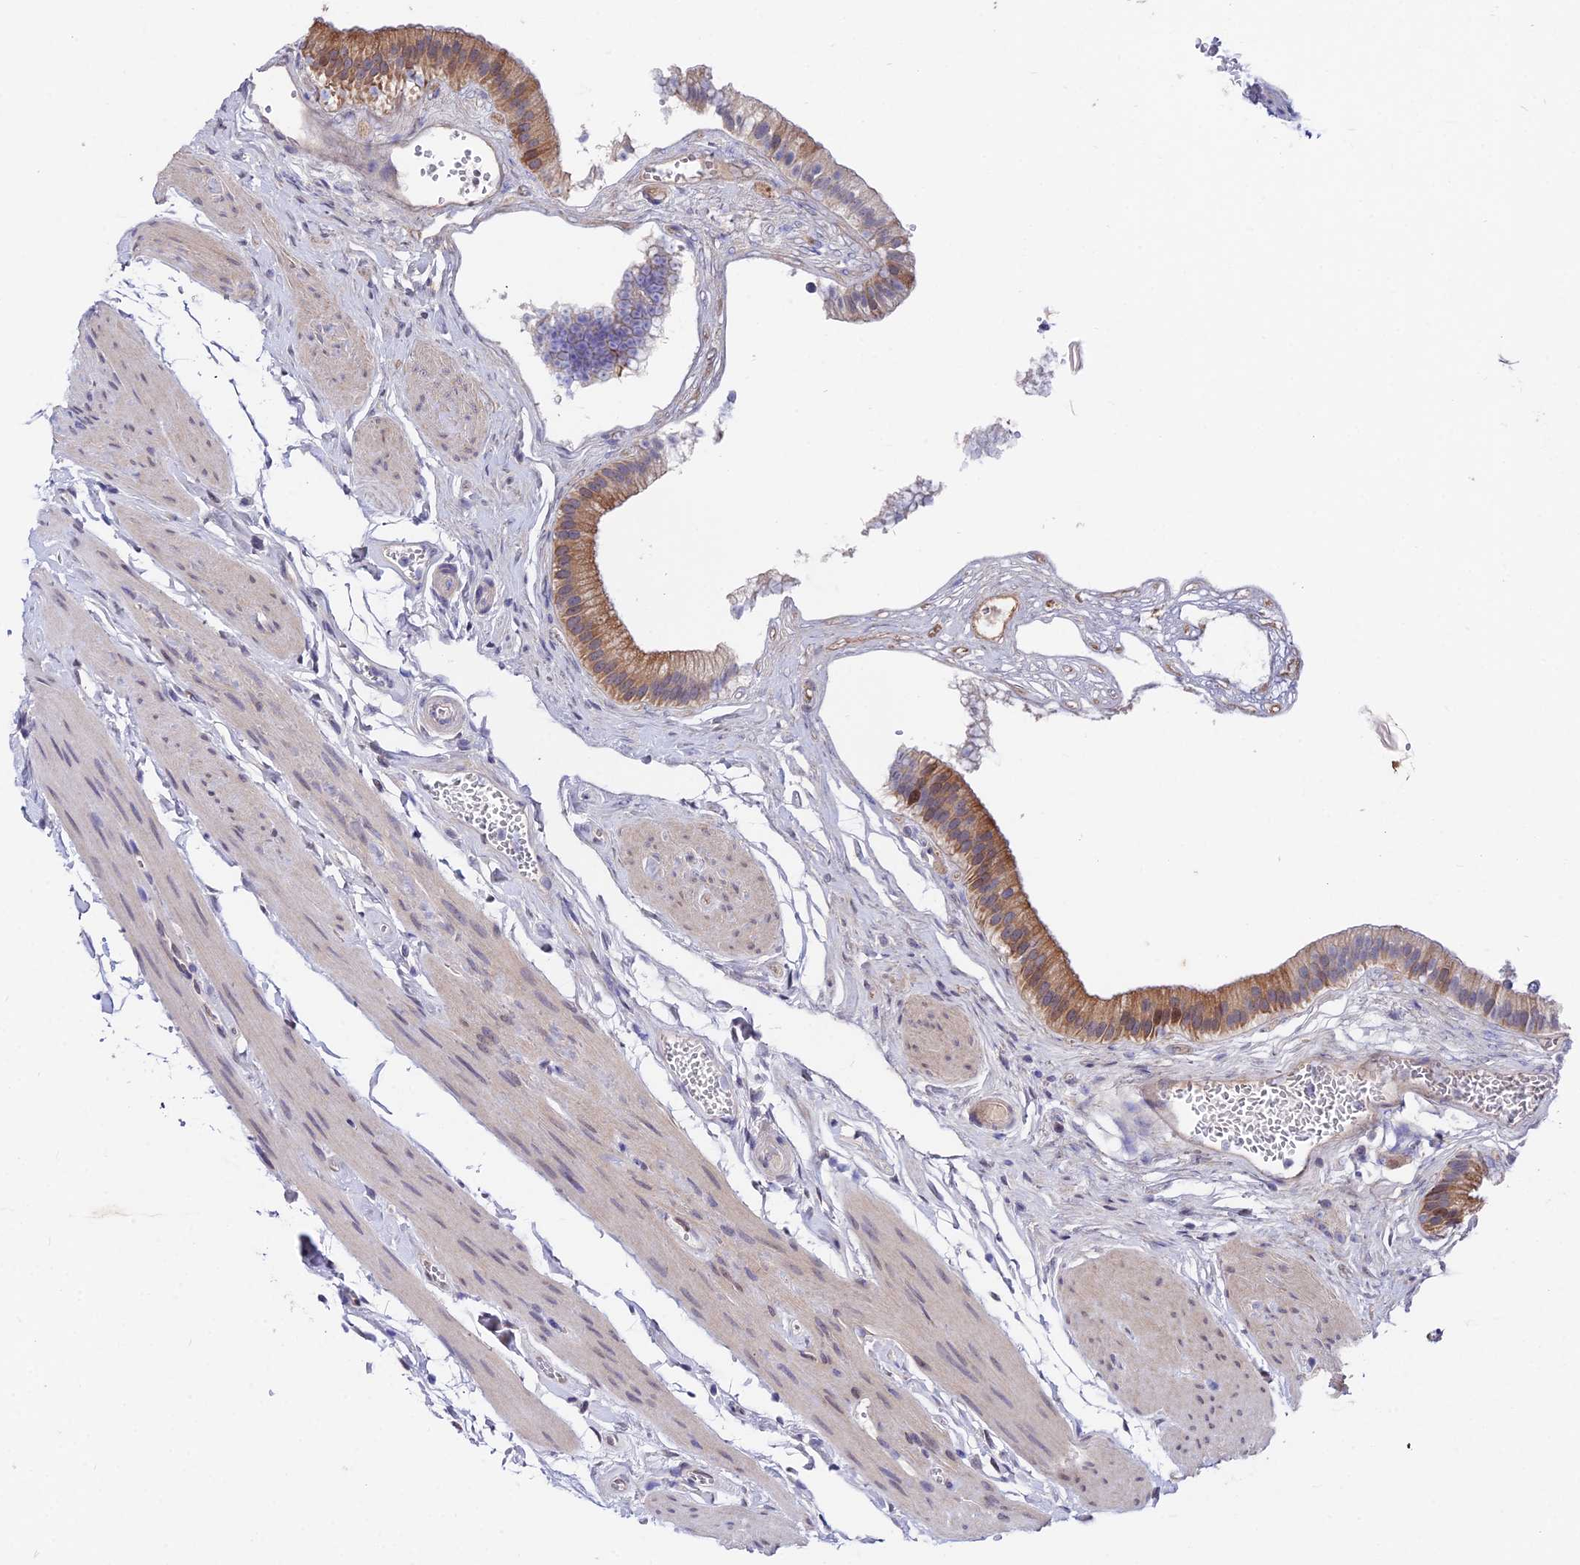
{"staining": {"intensity": "strong", "quantity": ">75%", "location": "cytoplasmic/membranous"}, "tissue": "gallbladder", "cell_type": "Glandular cells", "image_type": "normal", "snomed": [{"axis": "morphology", "description": "Normal tissue, NOS"}, {"axis": "topography", "description": "Gallbladder"}], "caption": "Brown immunohistochemical staining in normal gallbladder exhibits strong cytoplasmic/membranous expression in approximately >75% of glandular cells. The staining is performed using DAB brown chromogen to label protein expression. The nuclei are counter-stained blue using hematoxylin.", "gene": "INPP4A", "patient": {"sex": "female", "age": 54}}